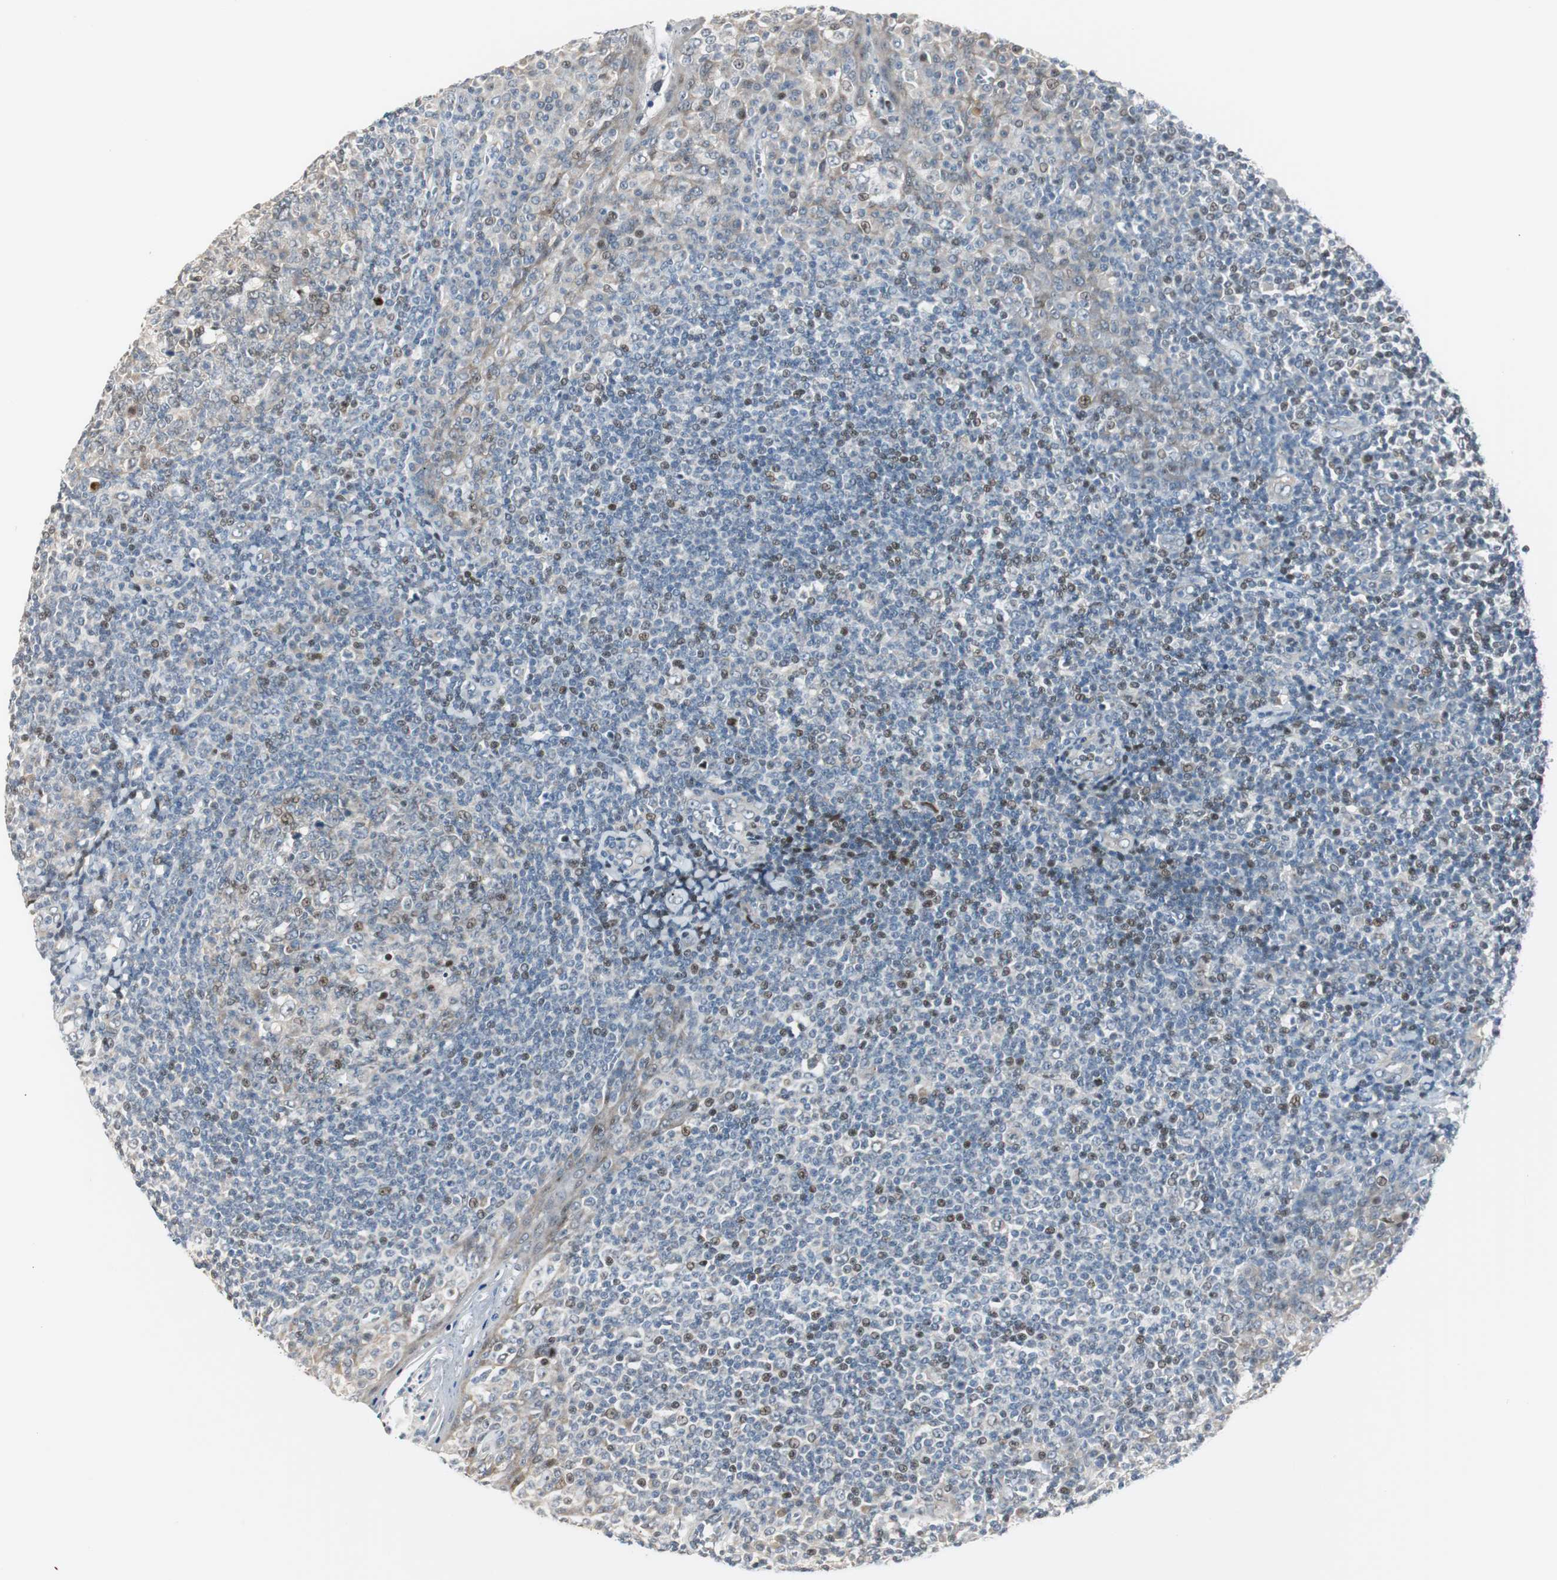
{"staining": {"intensity": "moderate", "quantity": "<25%", "location": "nuclear"}, "tissue": "tonsil", "cell_type": "Germinal center cells", "image_type": "normal", "snomed": [{"axis": "morphology", "description": "Normal tissue, NOS"}, {"axis": "topography", "description": "Tonsil"}], "caption": "The histopathology image shows staining of normal tonsil, revealing moderate nuclear protein staining (brown color) within germinal center cells.", "gene": "RAD1", "patient": {"sex": "male", "age": 31}}